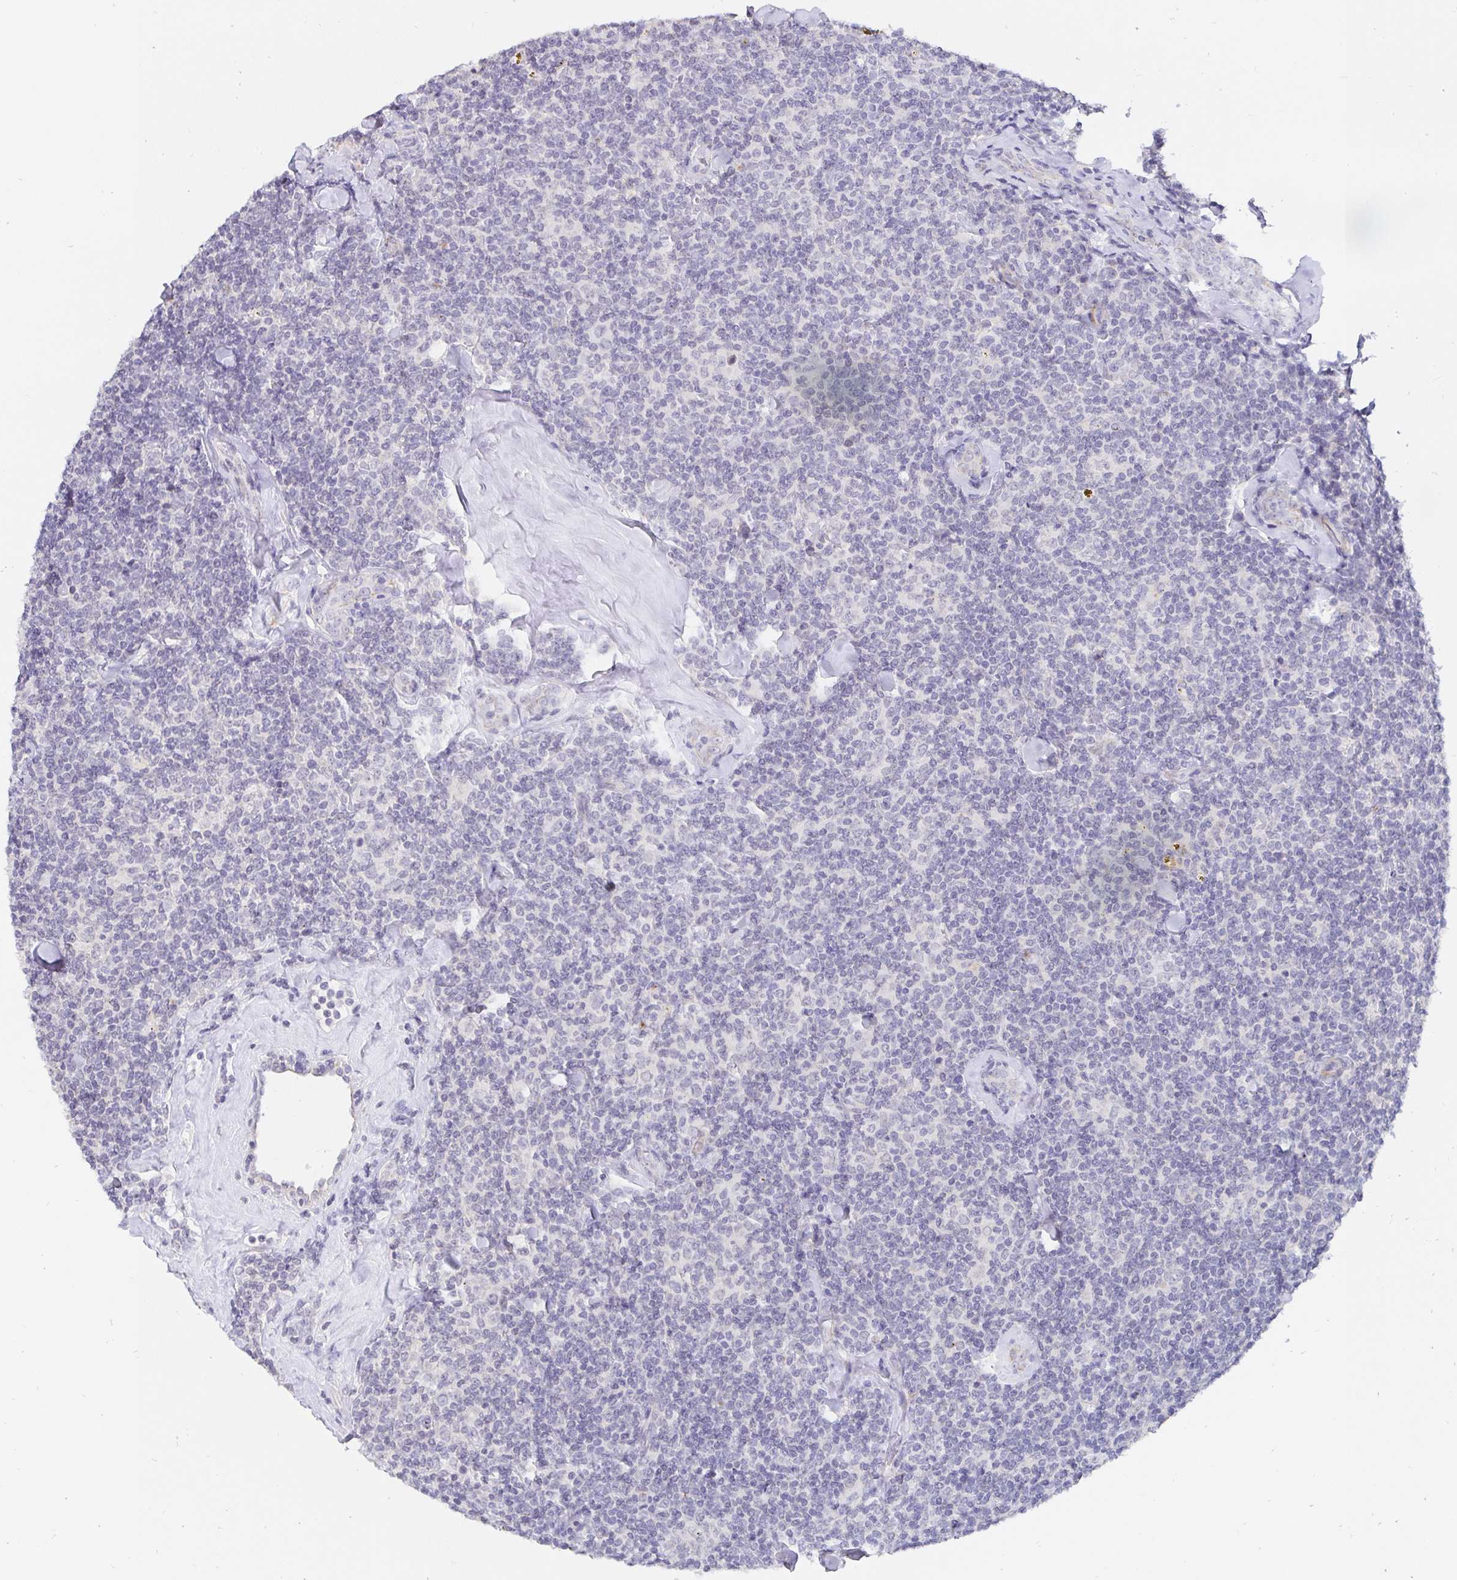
{"staining": {"intensity": "negative", "quantity": "none", "location": "none"}, "tissue": "lymphoma", "cell_type": "Tumor cells", "image_type": "cancer", "snomed": [{"axis": "morphology", "description": "Malignant lymphoma, non-Hodgkin's type, Low grade"}, {"axis": "topography", "description": "Lymph node"}], "caption": "Immunohistochemistry of human malignant lymphoma, non-Hodgkin's type (low-grade) reveals no staining in tumor cells. (DAB (3,3'-diaminobenzidine) immunohistochemistry (IHC) with hematoxylin counter stain).", "gene": "PDX1", "patient": {"sex": "female", "age": 56}}